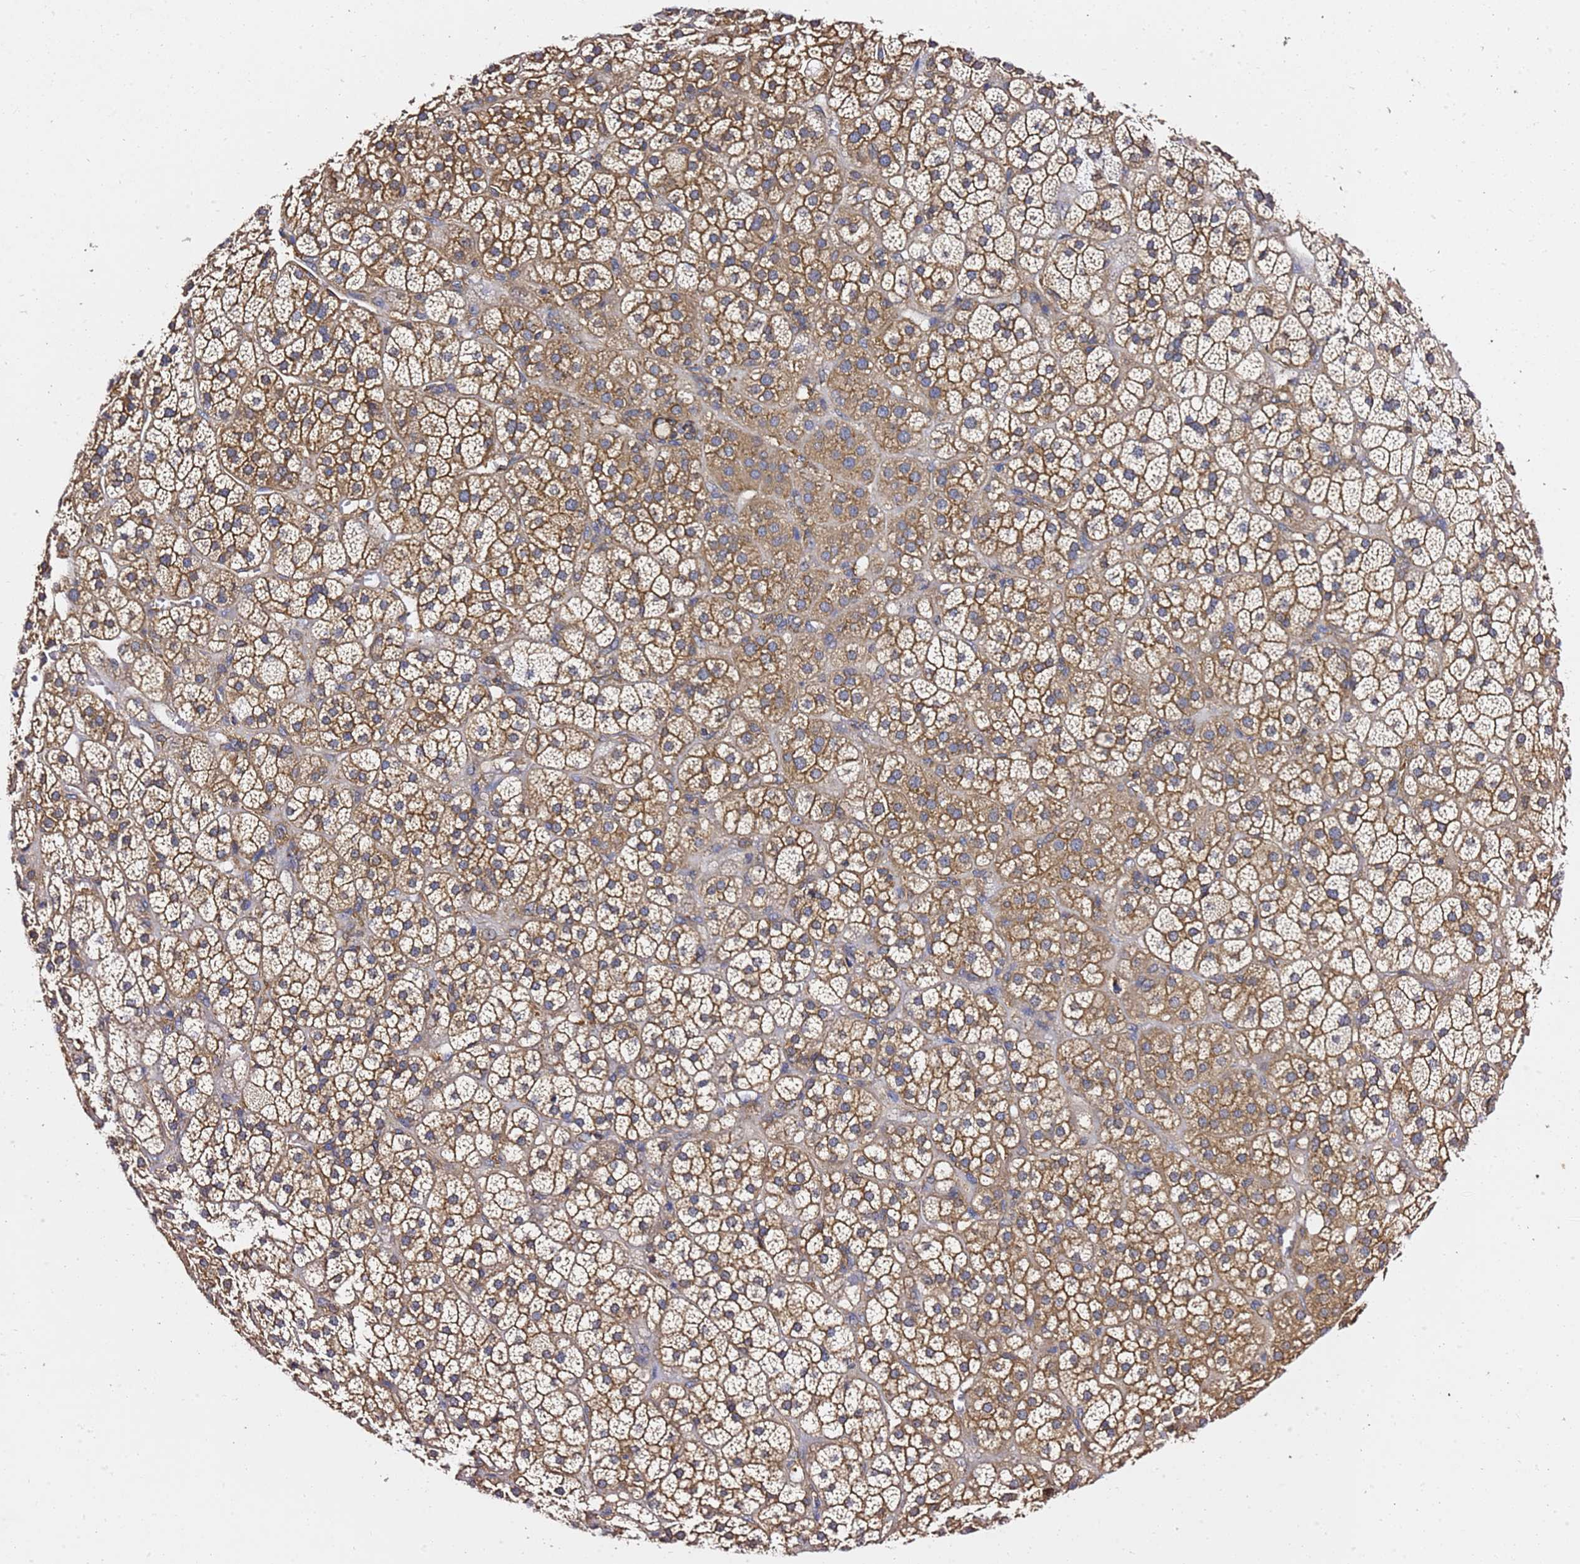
{"staining": {"intensity": "moderate", "quantity": ">75%", "location": "cytoplasmic/membranous"}, "tissue": "adrenal gland", "cell_type": "Glandular cells", "image_type": "normal", "snomed": [{"axis": "morphology", "description": "Normal tissue, NOS"}, {"axis": "topography", "description": "Adrenal gland"}], "caption": "Immunohistochemistry (IHC) photomicrograph of unremarkable human adrenal gland stained for a protein (brown), which reveals medium levels of moderate cytoplasmic/membranous staining in approximately >75% of glandular cells.", "gene": "TPST1", "patient": {"sex": "female", "age": 70}}